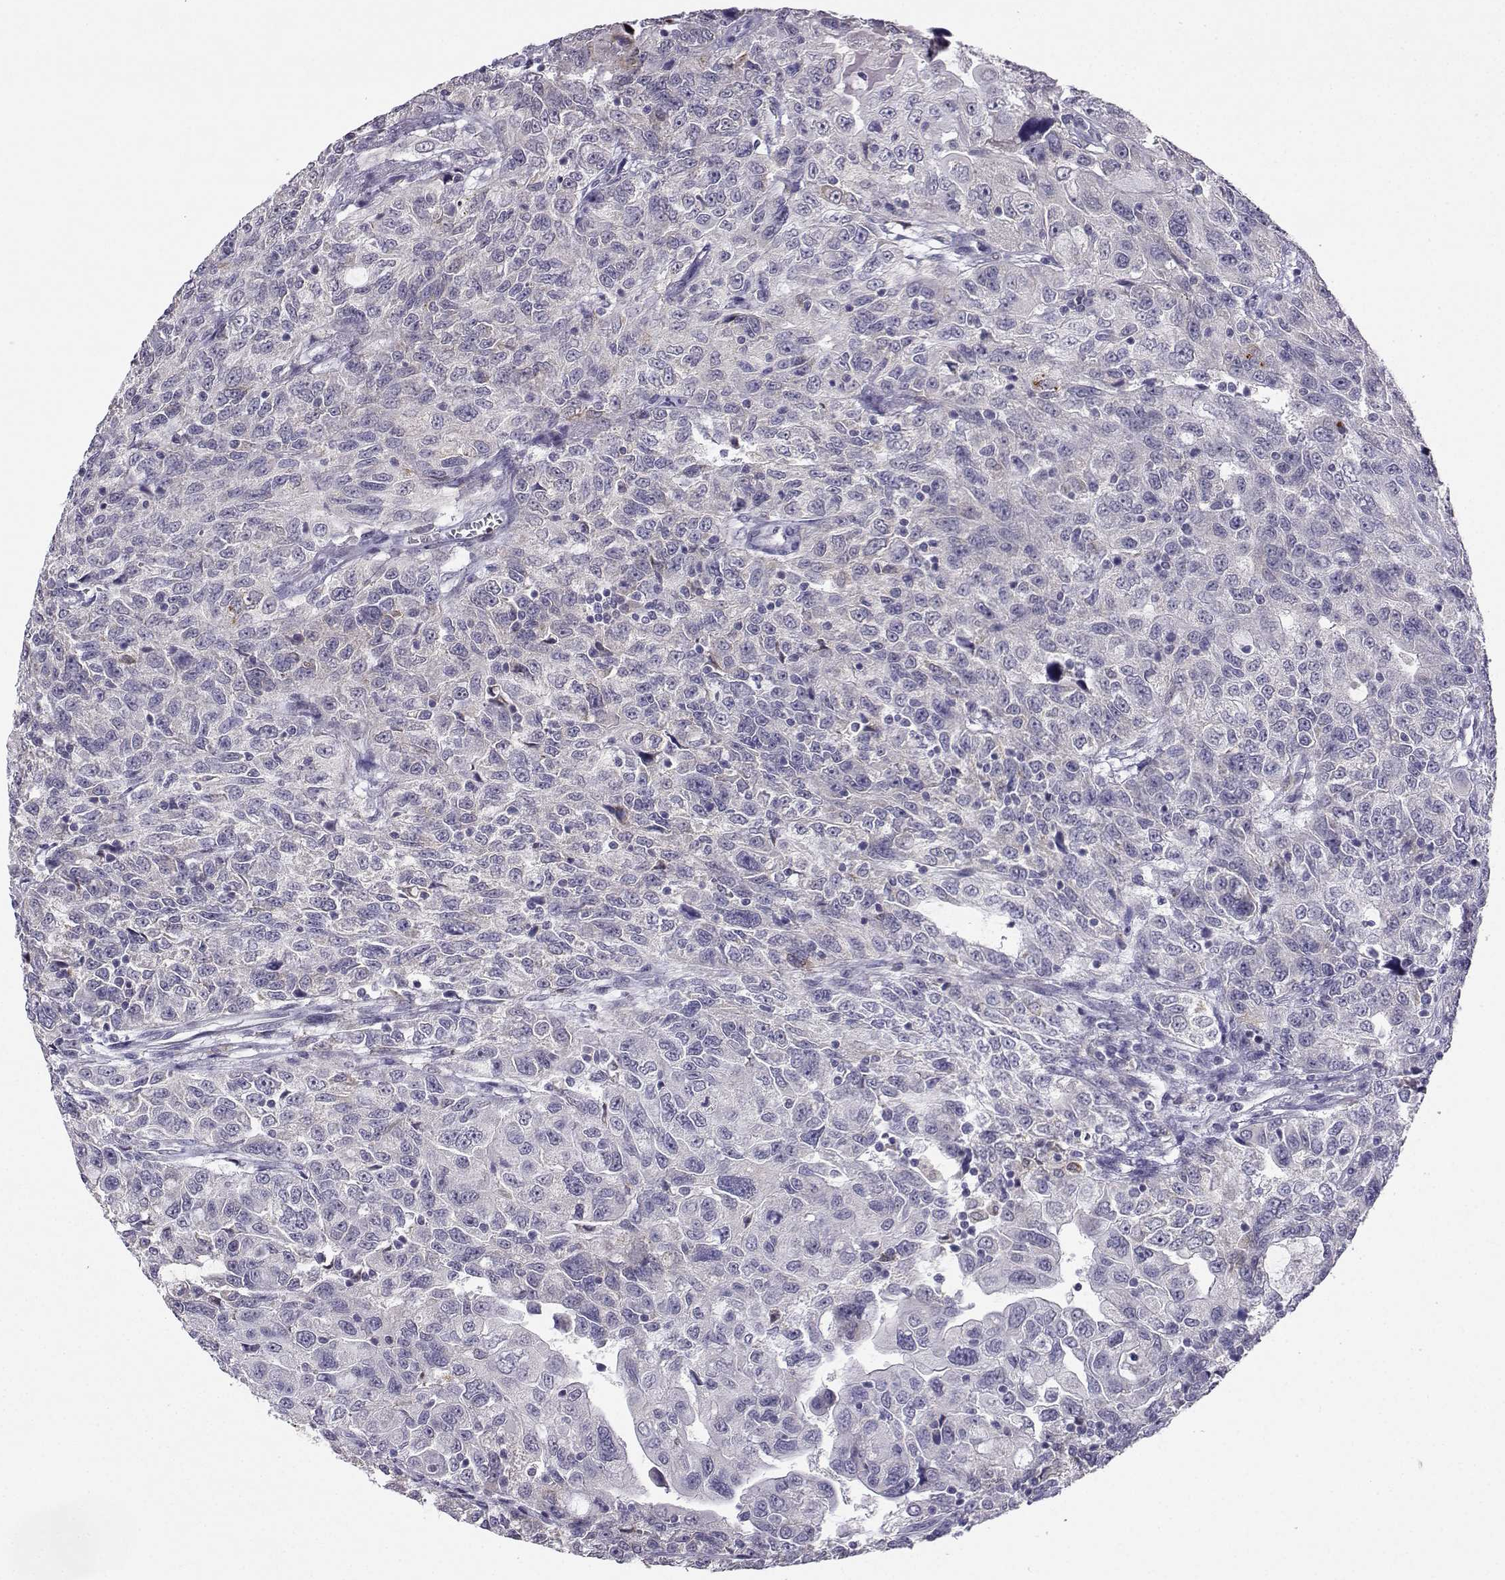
{"staining": {"intensity": "negative", "quantity": "none", "location": "none"}, "tissue": "urothelial cancer", "cell_type": "Tumor cells", "image_type": "cancer", "snomed": [{"axis": "morphology", "description": "Urothelial carcinoma, NOS"}, {"axis": "morphology", "description": "Urothelial carcinoma, High grade"}, {"axis": "topography", "description": "Urinary bladder"}], "caption": "Tumor cells are negative for brown protein staining in urothelial carcinoma (high-grade).", "gene": "TBR1", "patient": {"sex": "female", "age": 73}}